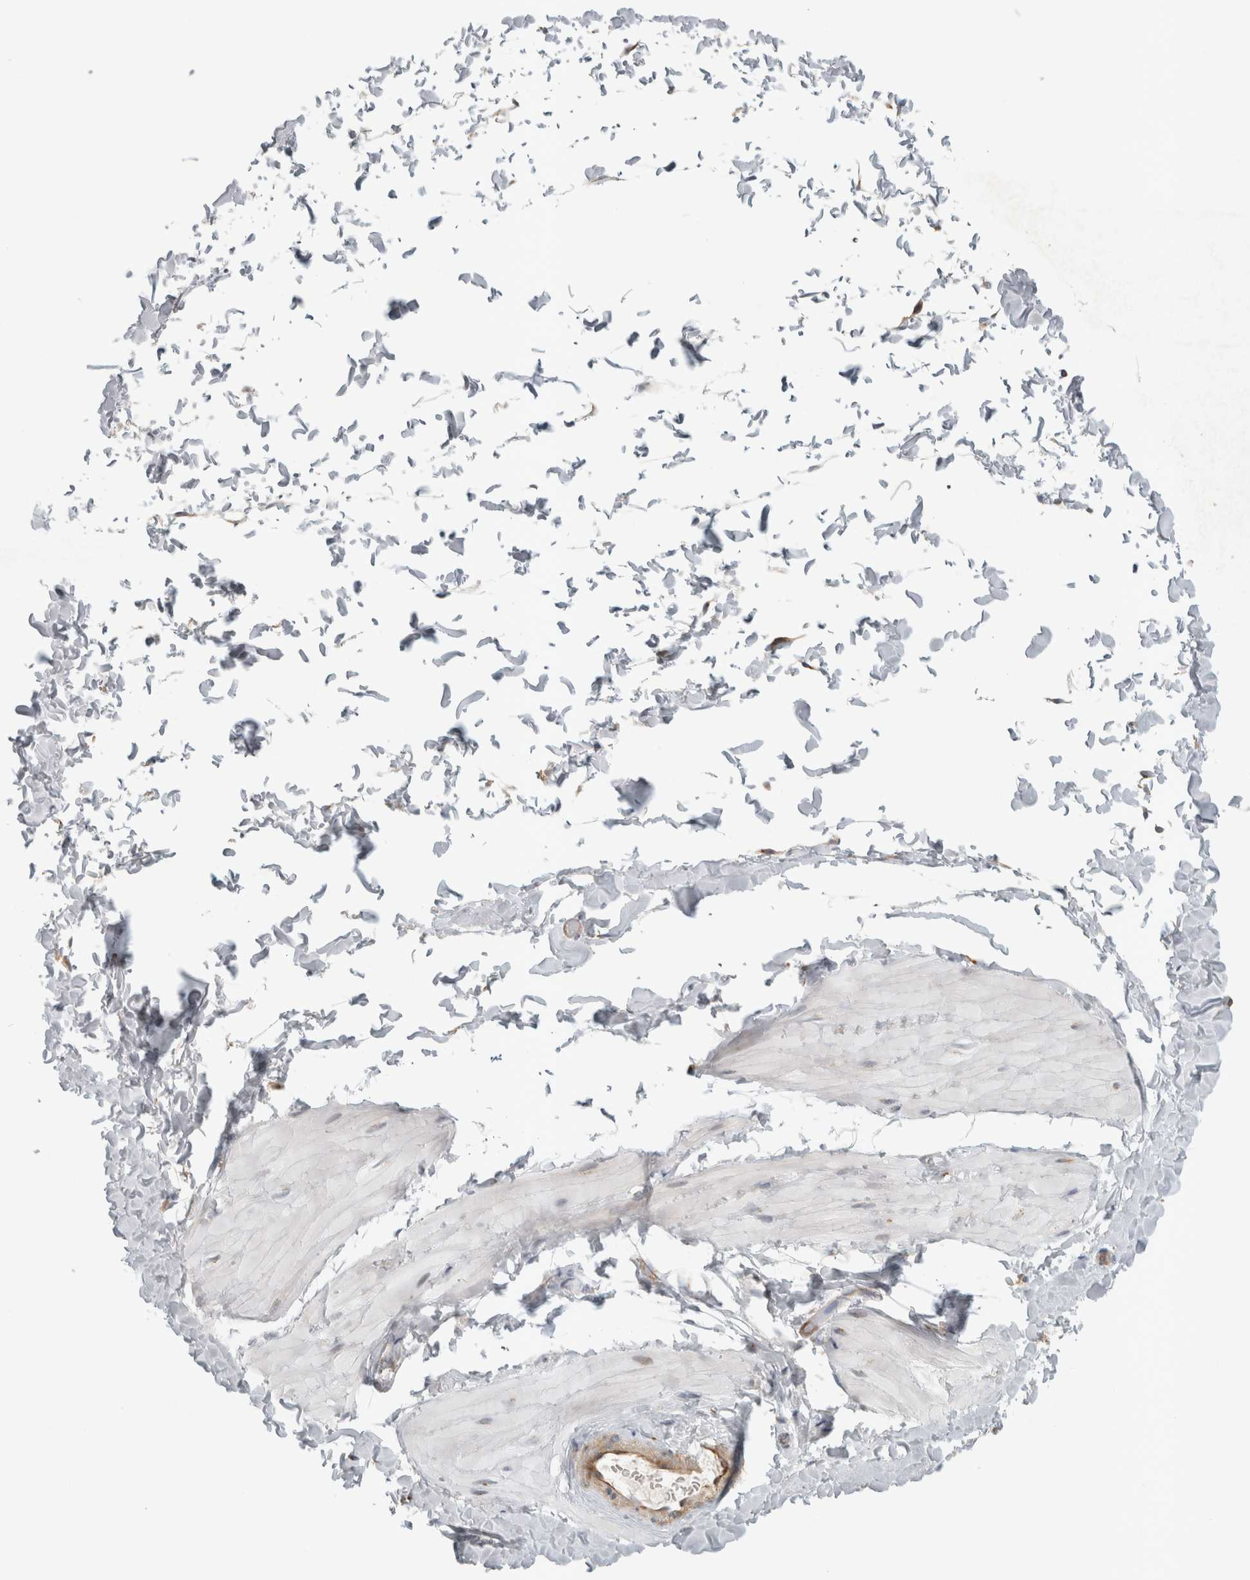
{"staining": {"intensity": "negative", "quantity": "none", "location": "none"}, "tissue": "adipose tissue", "cell_type": "Adipocytes", "image_type": "normal", "snomed": [{"axis": "morphology", "description": "Normal tissue, NOS"}, {"axis": "topography", "description": "Adipose tissue"}, {"axis": "topography", "description": "Vascular tissue"}, {"axis": "topography", "description": "Peripheral nerve tissue"}], "caption": "Immunohistochemistry (IHC) histopathology image of unremarkable adipose tissue: adipose tissue stained with DAB (3,3'-diaminobenzidine) exhibits no significant protein positivity in adipocytes.", "gene": "PEX6", "patient": {"sex": "male", "age": 25}}